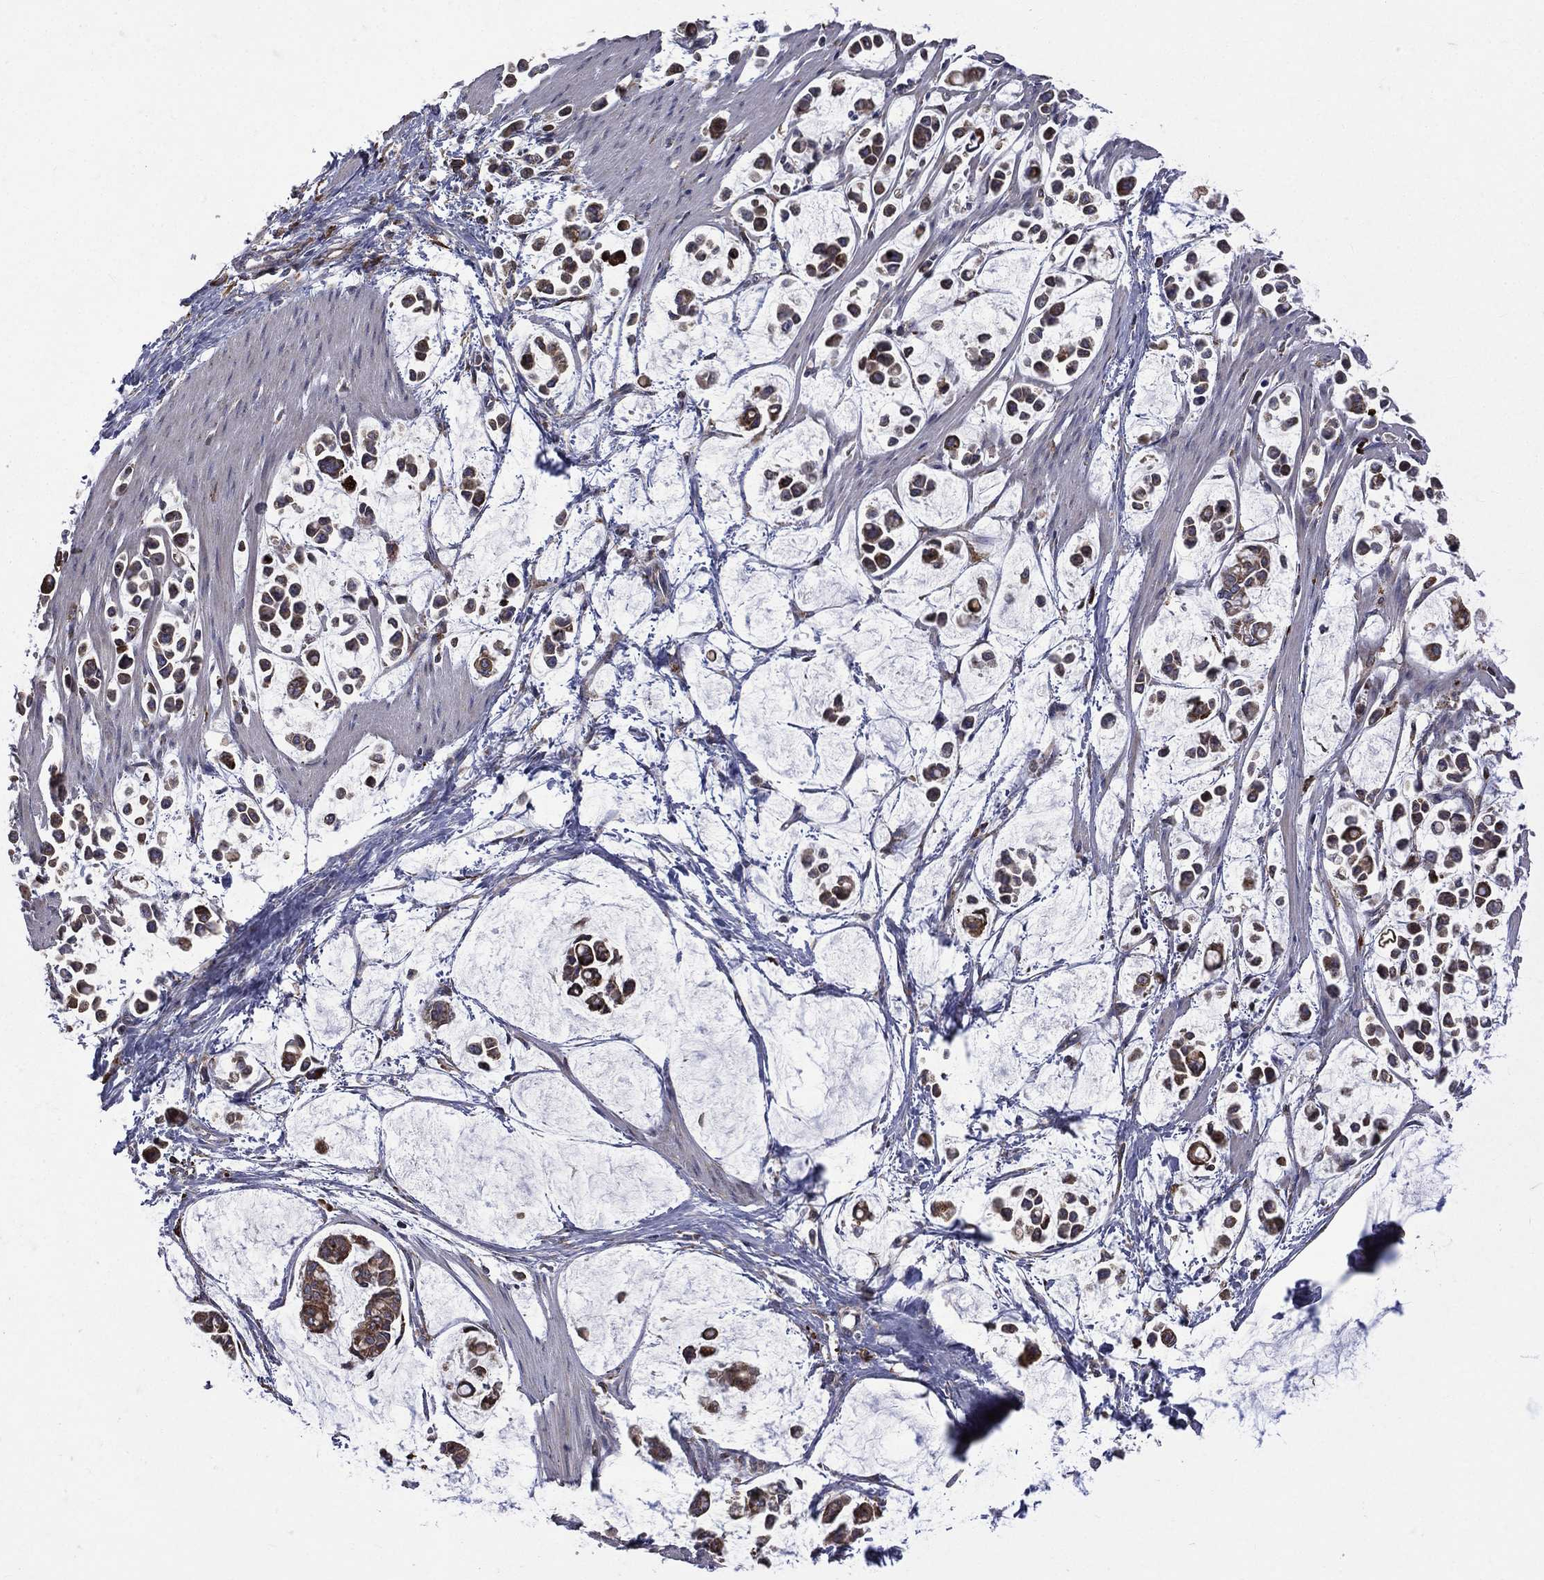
{"staining": {"intensity": "moderate", "quantity": ">75%", "location": "cytoplasmic/membranous"}, "tissue": "stomach cancer", "cell_type": "Tumor cells", "image_type": "cancer", "snomed": [{"axis": "morphology", "description": "Adenocarcinoma, NOS"}, {"axis": "topography", "description": "Stomach"}], "caption": "Approximately >75% of tumor cells in human adenocarcinoma (stomach) exhibit moderate cytoplasmic/membranous protein expression as visualized by brown immunohistochemical staining.", "gene": "C20orf96", "patient": {"sex": "male", "age": 82}}